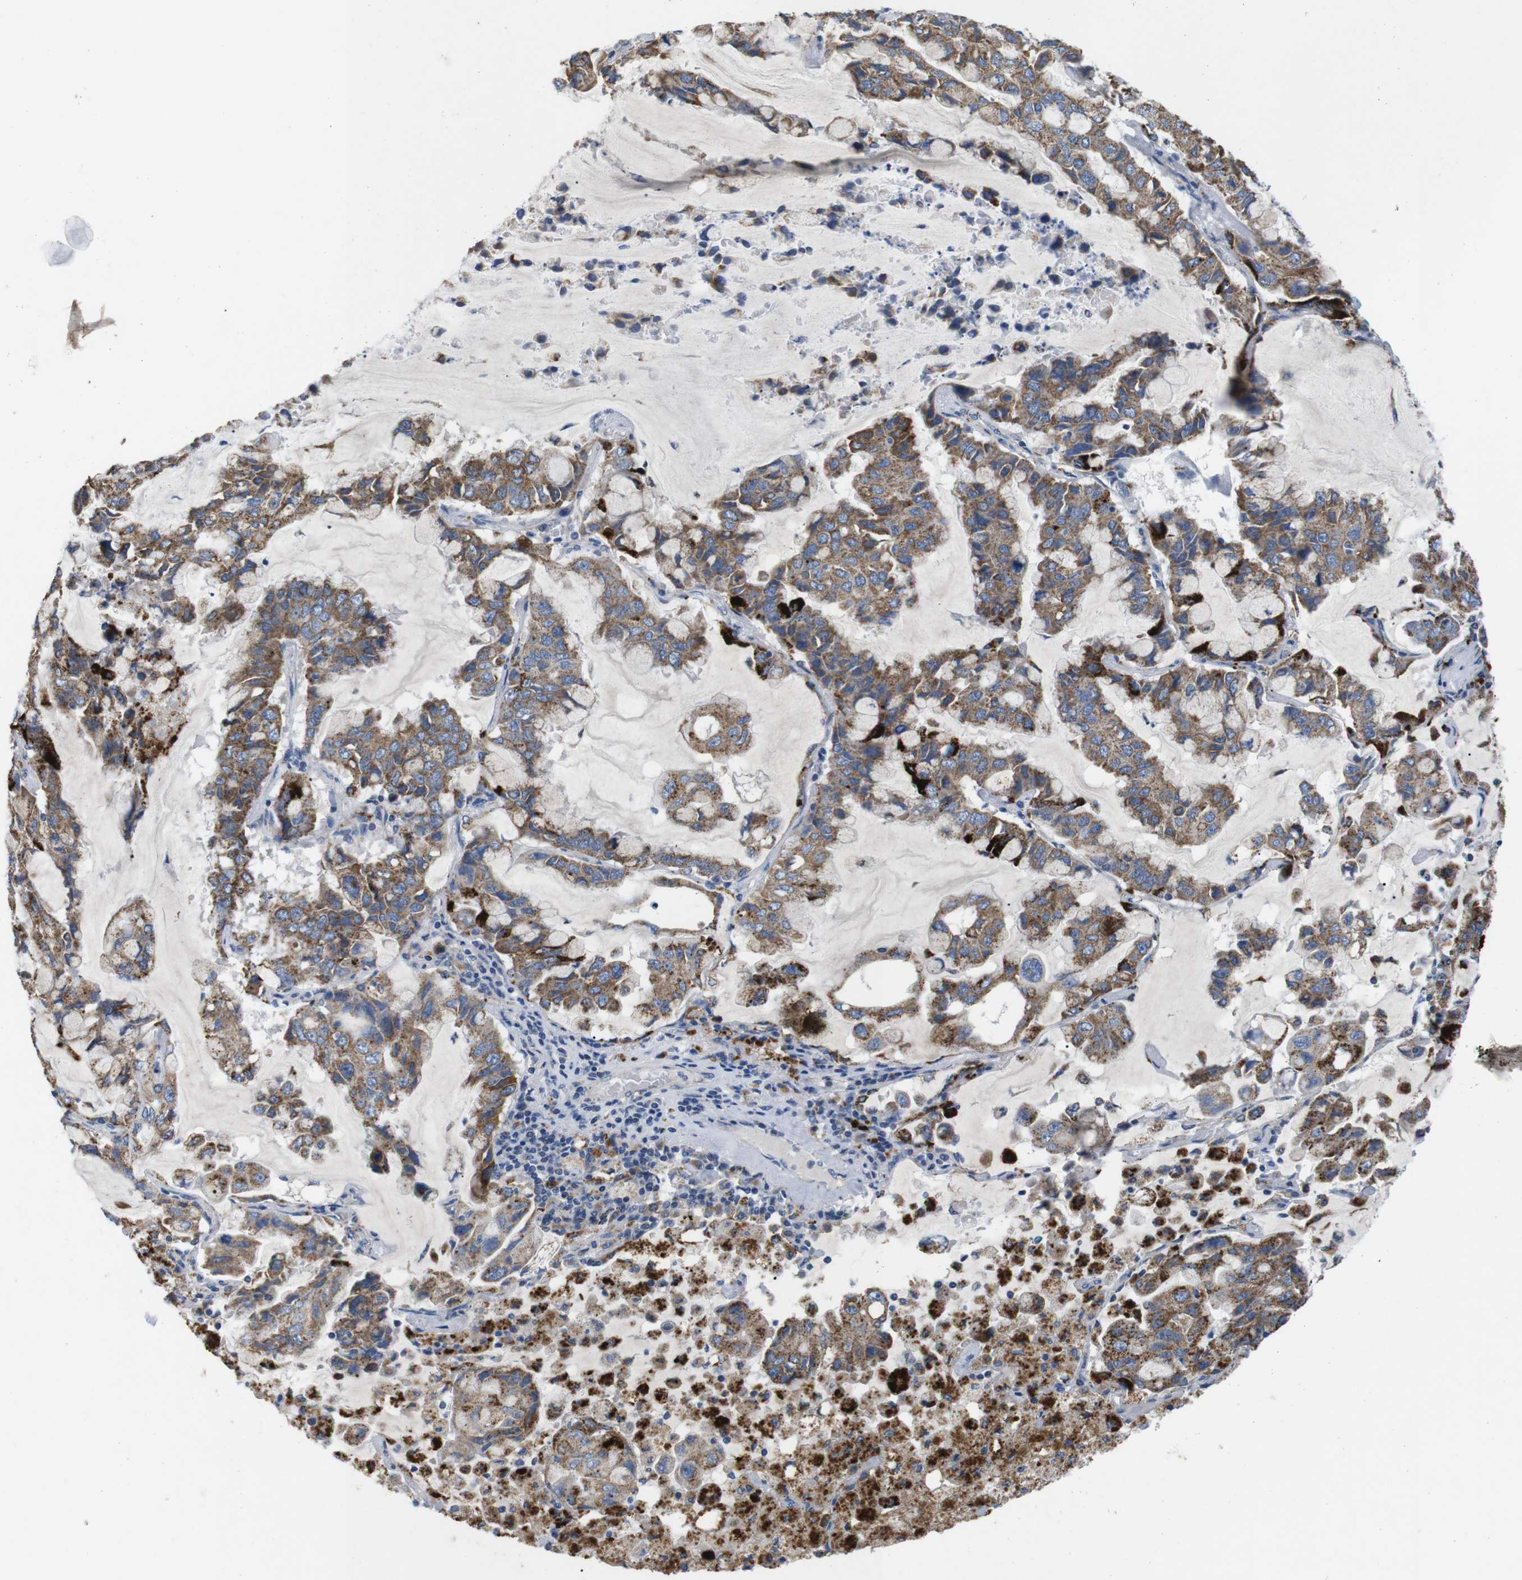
{"staining": {"intensity": "moderate", "quantity": ">75%", "location": "cytoplasmic/membranous"}, "tissue": "lung cancer", "cell_type": "Tumor cells", "image_type": "cancer", "snomed": [{"axis": "morphology", "description": "Adenocarcinoma, NOS"}, {"axis": "topography", "description": "Lung"}], "caption": "Immunohistochemistry (IHC) (DAB) staining of lung cancer (adenocarcinoma) shows moderate cytoplasmic/membranous protein staining in about >75% of tumor cells. The staining was performed using DAB (3,3'-diaminobenzidine) to visualize the protein expression in brown, while the nuclei were stained in blue with hematoxylin (Magnification: 20x).", "gene": "F2RL1", "patient": {"sex": "male", "age": 64}}